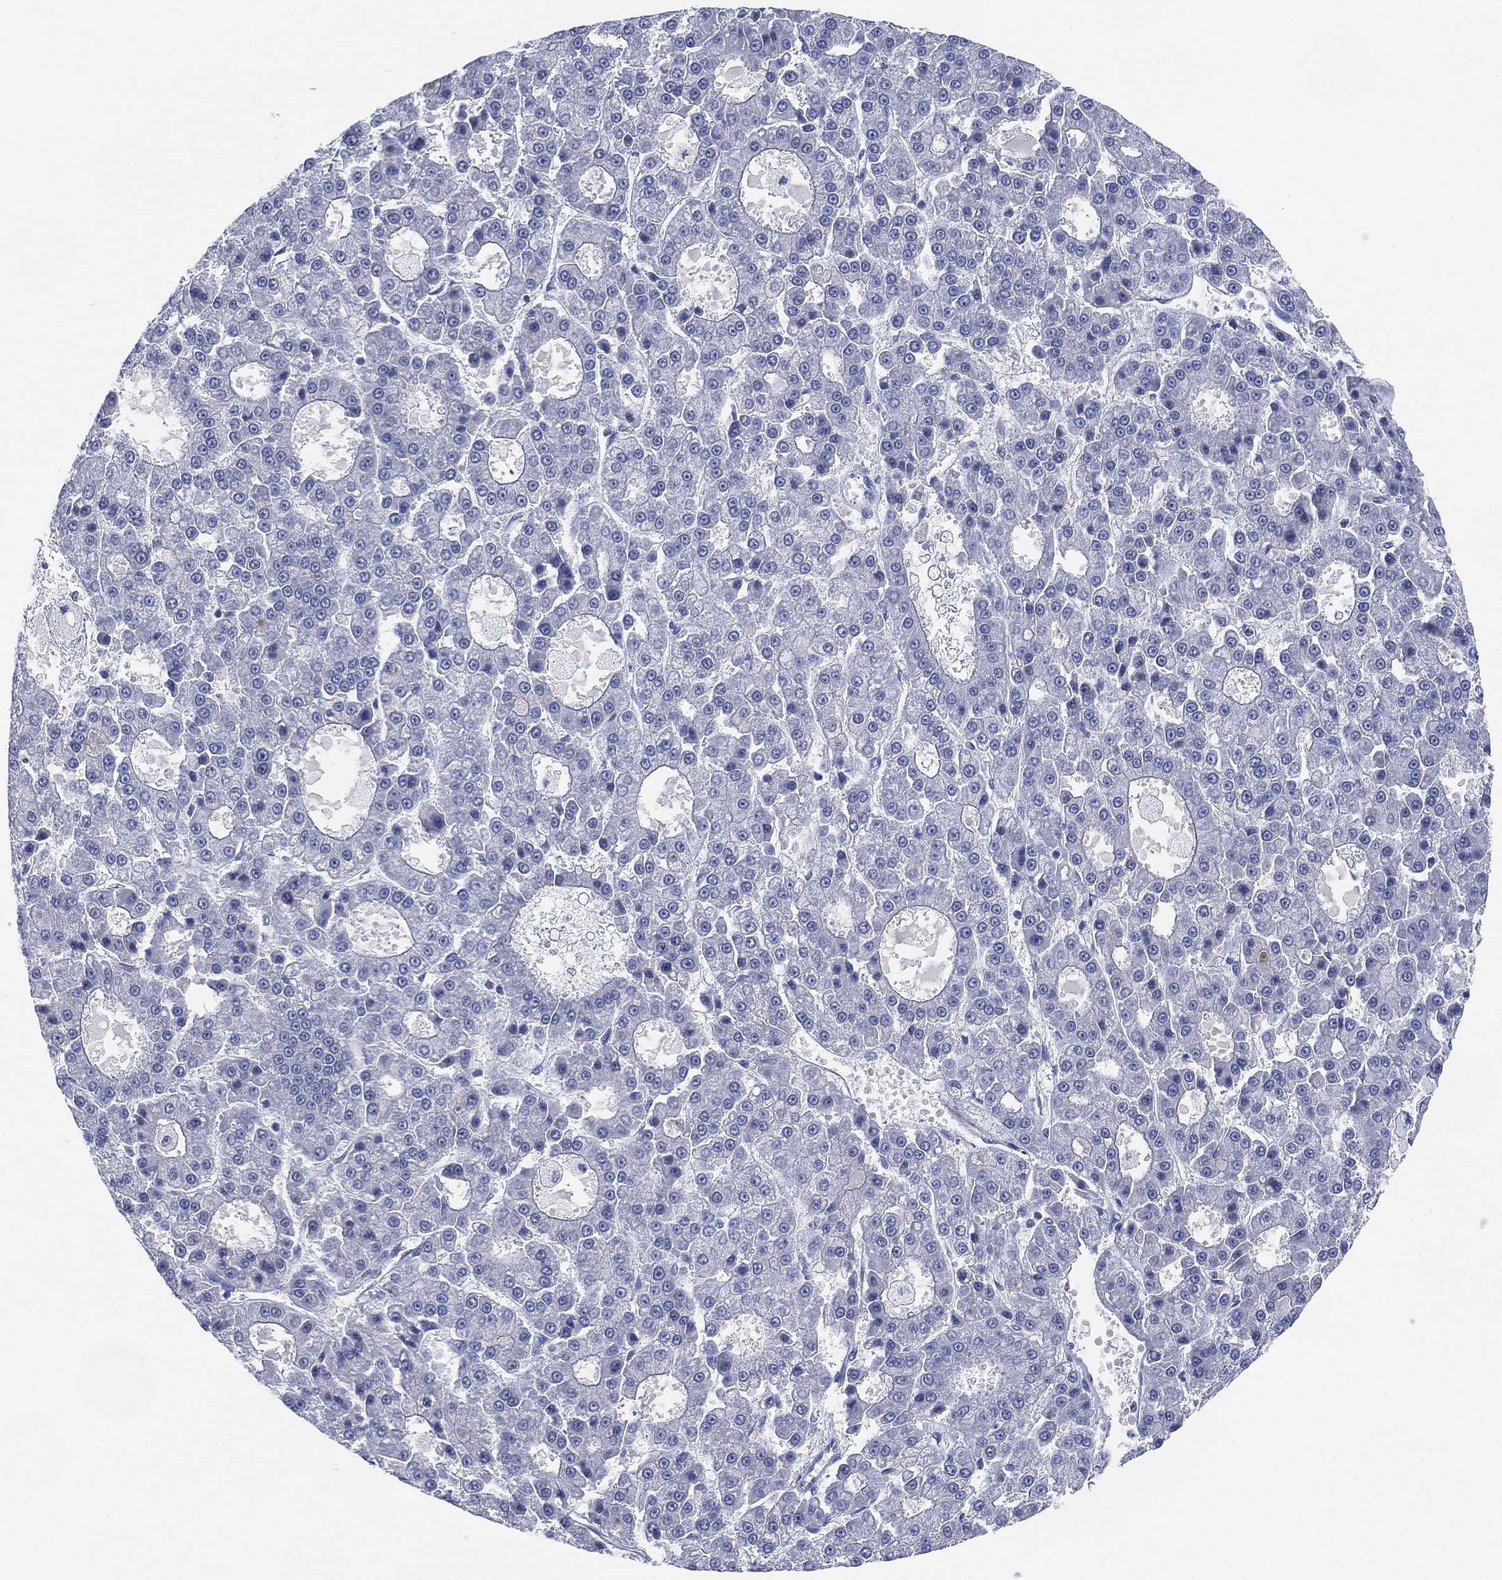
{"staining": {"intensity": "negative", "quantity": "none", "location": "none"}, "tissue": "liver cancer", "cell_type": "Tumor cells", "image_type": "cancer", "snomed": [{"axis": "morphology", "description": "Carcinoma, Hepatocellular, NOS"}, {"axis": "topography", "description": "Liver"}], "caption": "Tumor cells are negative for brown protein staining in hepatocellular carcinoma (liver). Nuclei are stained in blue.", "gene": "ADAD2", "patient": {"sex": "male", "age": 70}}